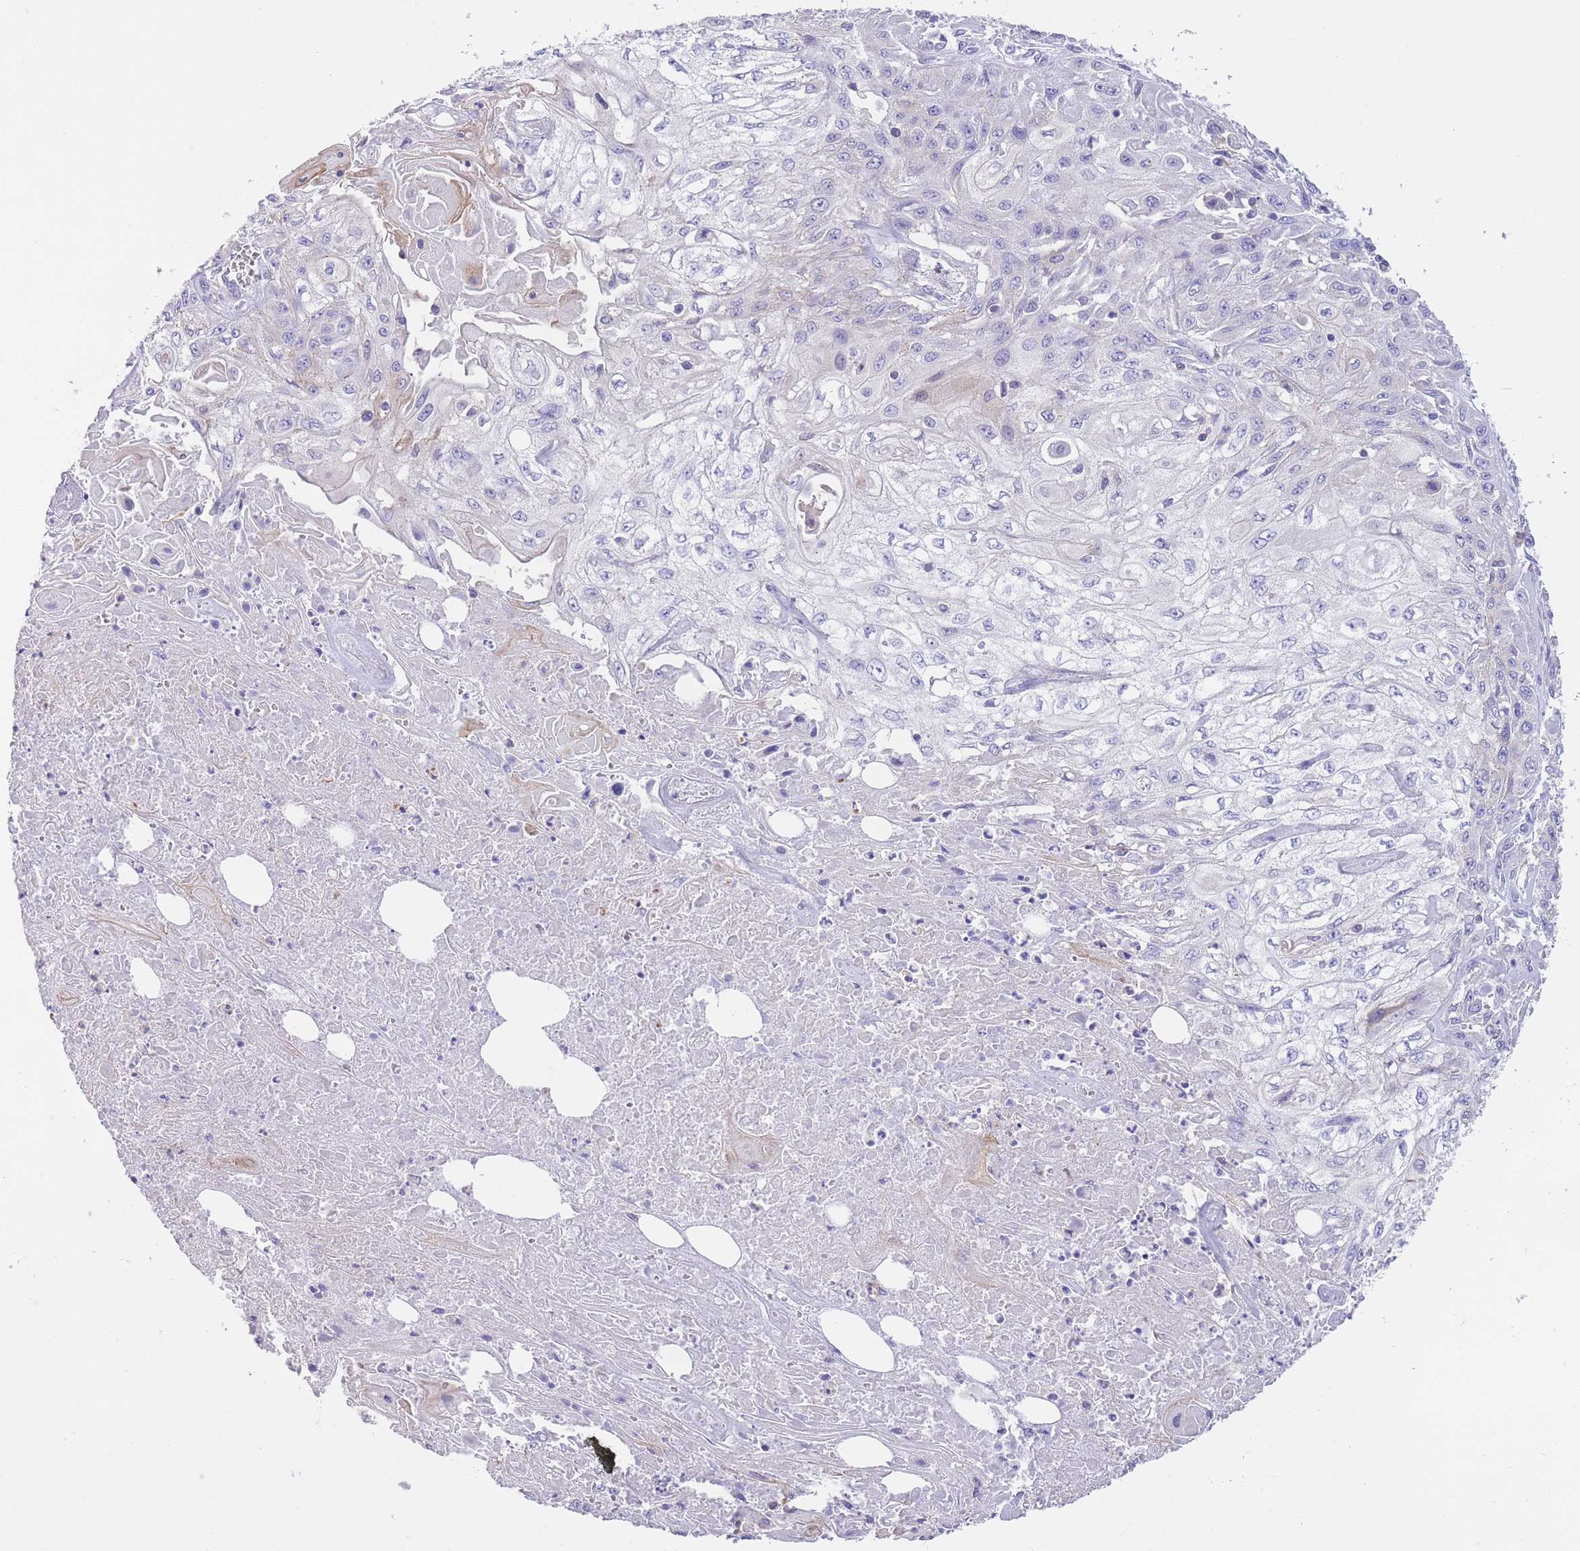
{"staining": {"intensity": "negative", "quantity": "none", "location": "none"}, "tissue": "skin cancer", "cell_type": "Tumor cells", "image_type": "cancer", "snomed": [{"axis": "morphology", "description": "Squamous cell carcinoma, NOS"}, {"axis": "morphology", "description": "Squamous cell carcinoma, metastatic, NOS"}, {"axis": "topography", "description": "Skin"}, {"axis": "topography", "description": "Lymph node"}], "caption": "DAB immunohistochemical staining of human skin cancer demonstrates no significant staining in tumor cells. (Stains: DAB (3,3'-diaminobenzidine) IHC with hematoxylin counter stain, Microscopy: brightfield microscopy at high magnification).", "gene": "LDB3", "patient": {"sex": "male", "age": 75}}